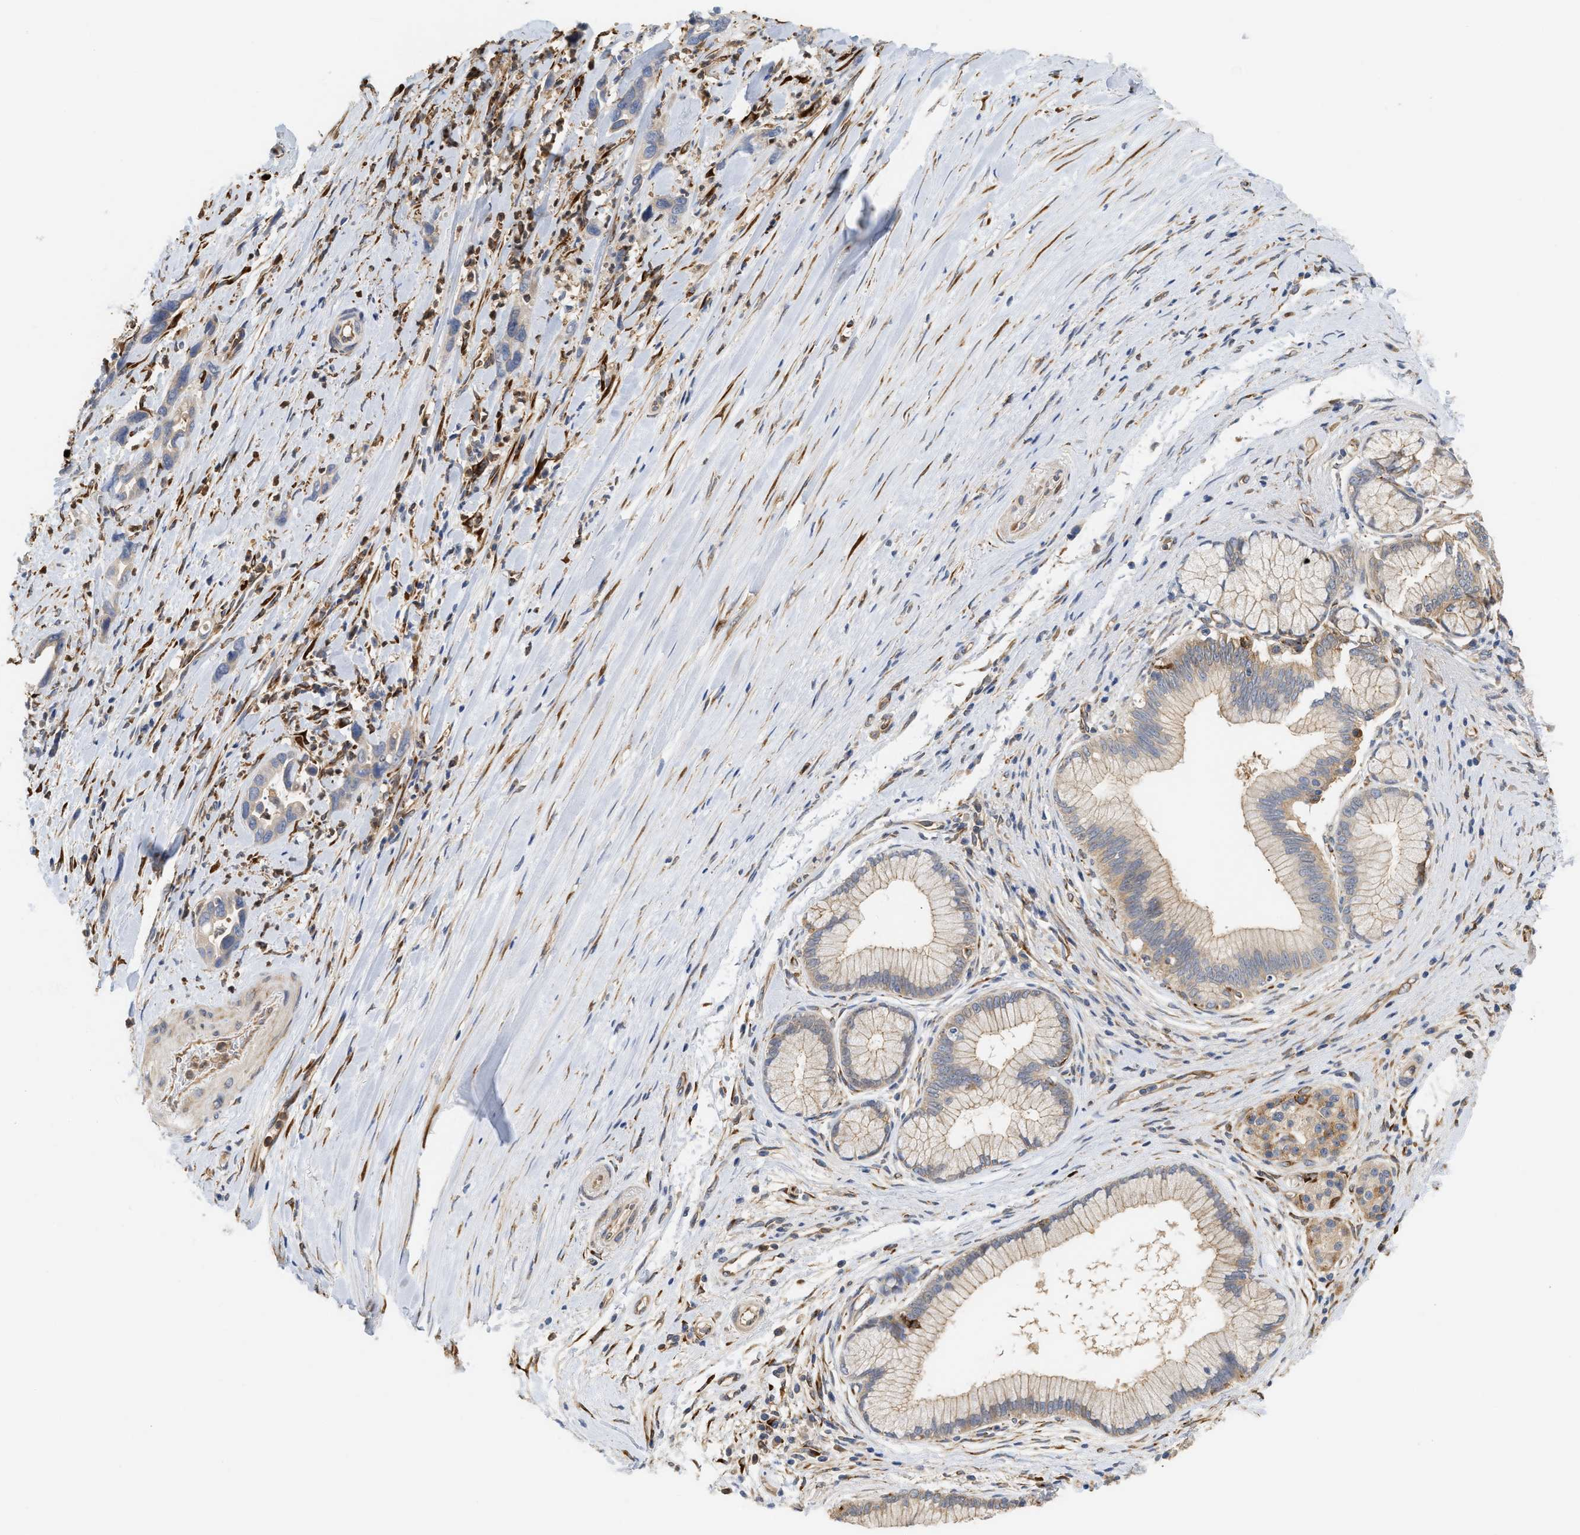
{"staining": {"intensity": "weak", "quantity": "25%-75%", "location": "cytoplasmic/membranous"}, "tissue": "pancreatic cancer", "cell_type": "Tumor cells", "image_type": "cancer", "snomed": [{"axis": "morphology", "description": "Adenocarcinoma, NOS"}, {"axis": "topography", "description": "Pancreas"}], "caption": "Immunohistochemistry image of neoplastic tissue: human adenocarcinoma (pancreatic) stained using immunohistochemistry demonstrates low levels of weak protein expression localized specifically in the cytoplasmic/membranous of tumor cells, appearing as a cytoplasmic/membranous brown color.", "gene": "PLCD1", "patient": {"sex": "female", "age": 70}}